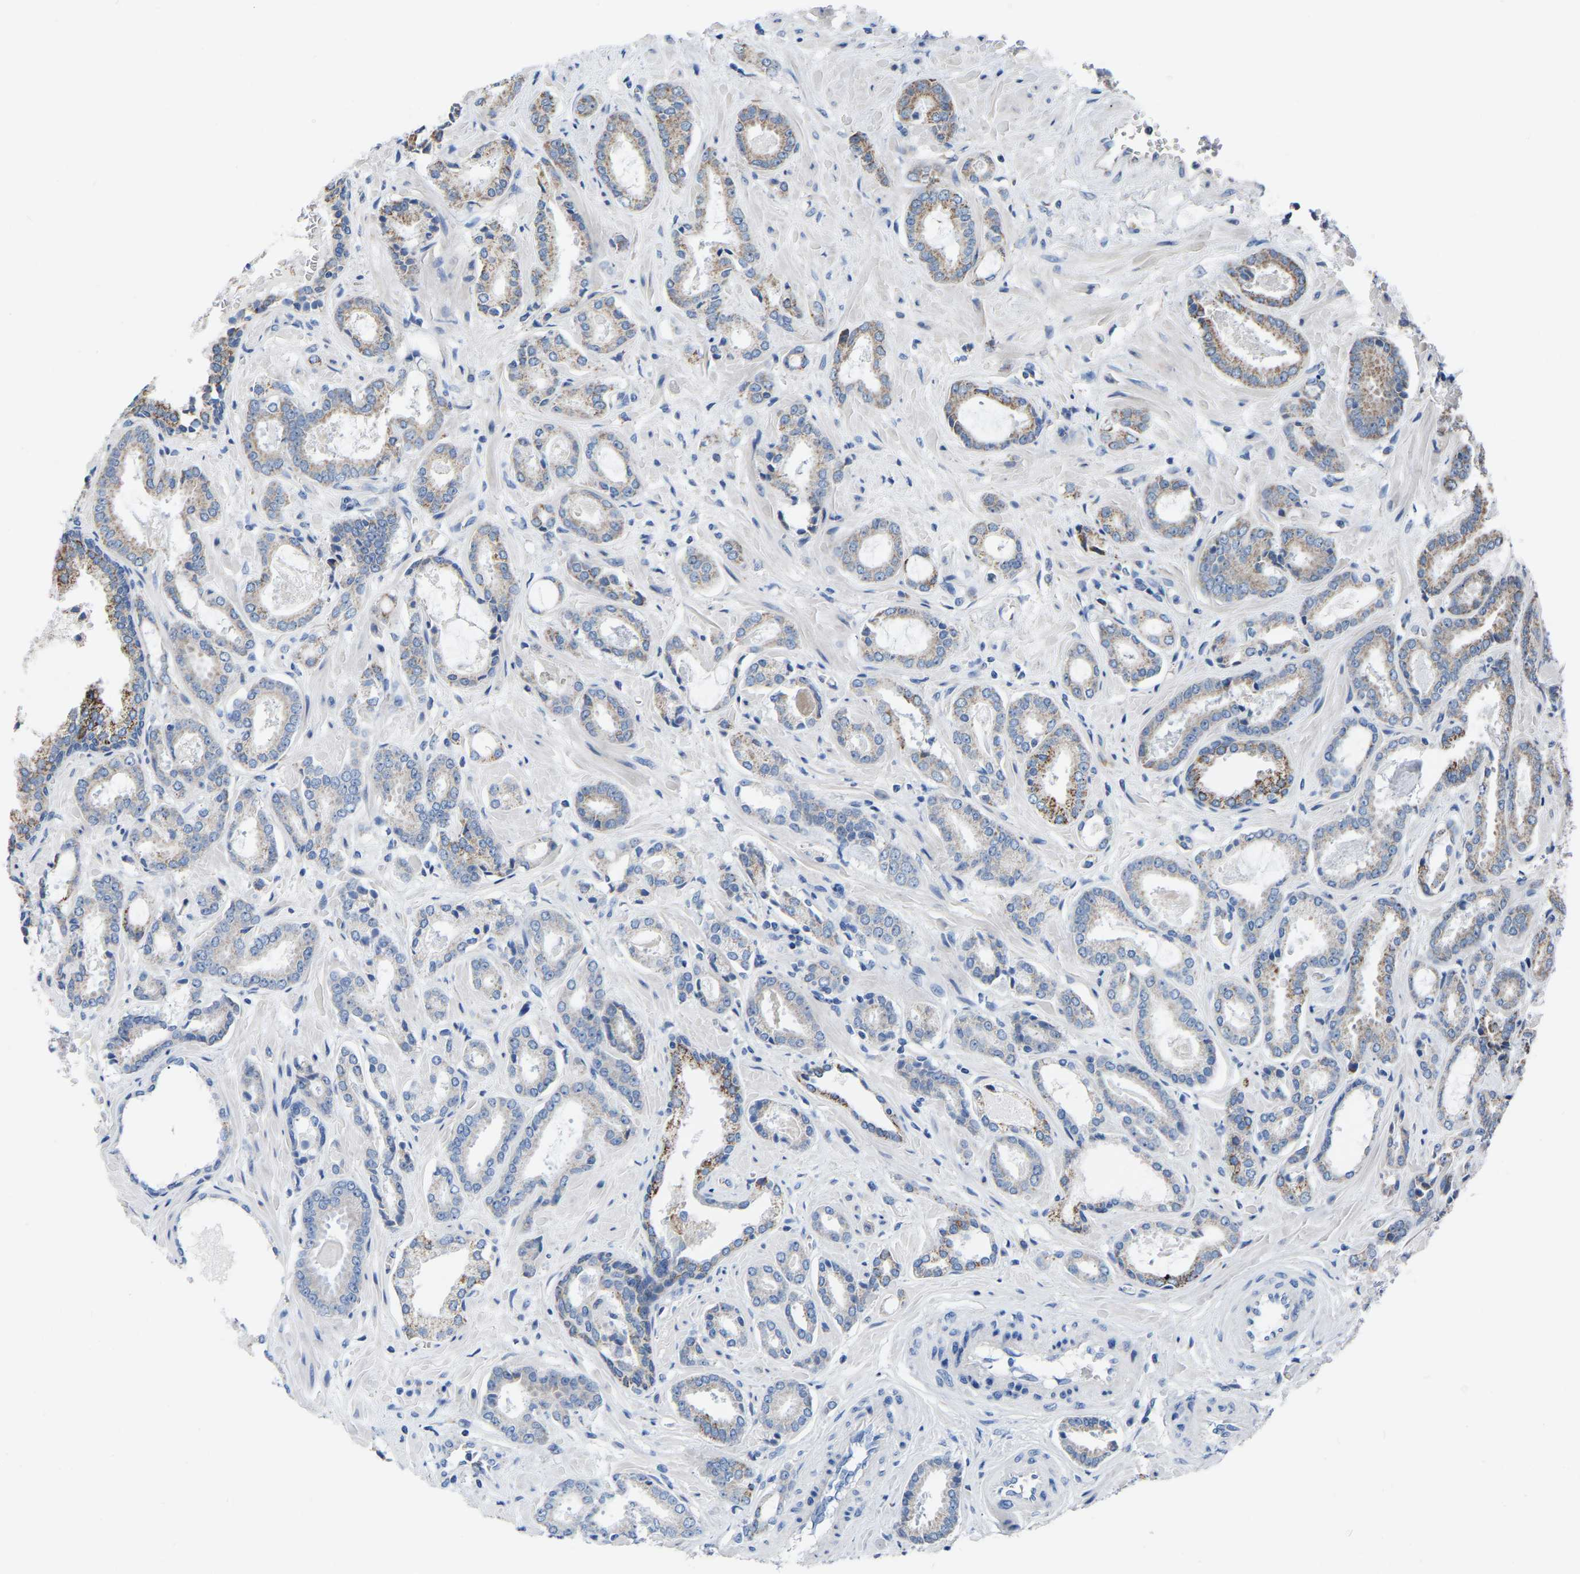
{"staining": {"intensity": "moderate", "quantity": "<25%", "location": "cytoplasmic/membranous"}, "tissue": "prostate cancer", "cell_type": "Tumor cells", "image_type": "cancer", "snomed": [{"axis": "morphology", "description": "Adenocarcinoma, Low grade"}, {"axis": "topography", "description": "Prostate"}], "caption": "A histopathology image of human prostate cancer (adenocarcinoma (low-grade)) stained for a protein demonstrates moderate cytoplasmic/membranous brown staining in tumor cells.", "gene": "BCL10", "patient": {"sex": "male", "age": 53}}